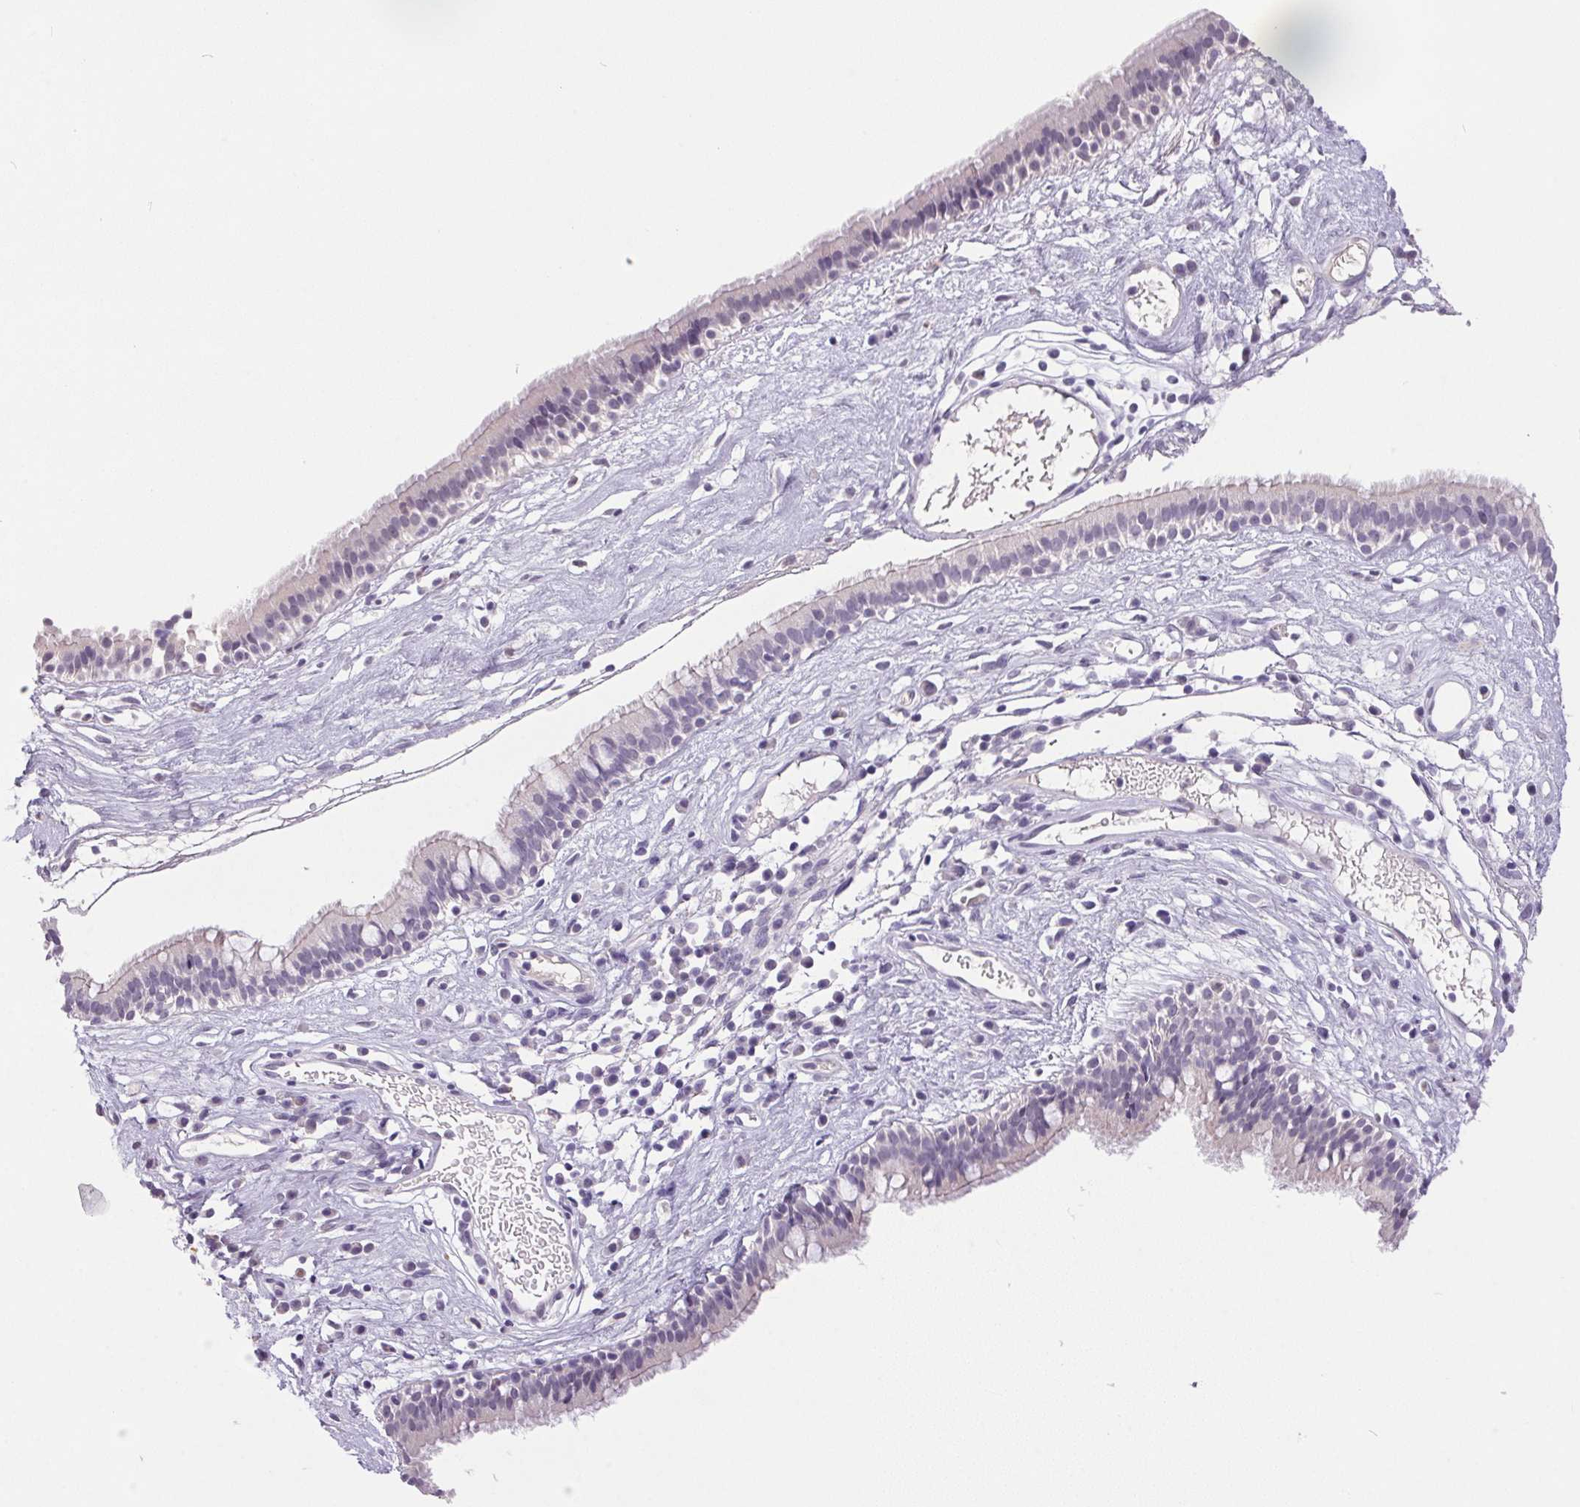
{"staining": {"intensity": "negative", "quantity": "none", "location": "none"}, "tissue": "nasopharynx", "cell_type": "Respiratory epithelial cells", "image_type": "normal", "snomed": [{"axis": "morphology", "description": "Normal tissue, NOS"}, {"axis": "topography", "description": "Nasopharynx"}], "caption": "IHC micrograph of unremarkable human nasopharynx stained for a protein (brown), which reveals no expression in respiratory epithelial cells.", "gene": "TRDN", "patient": {"sex": "male", "age": 24}}